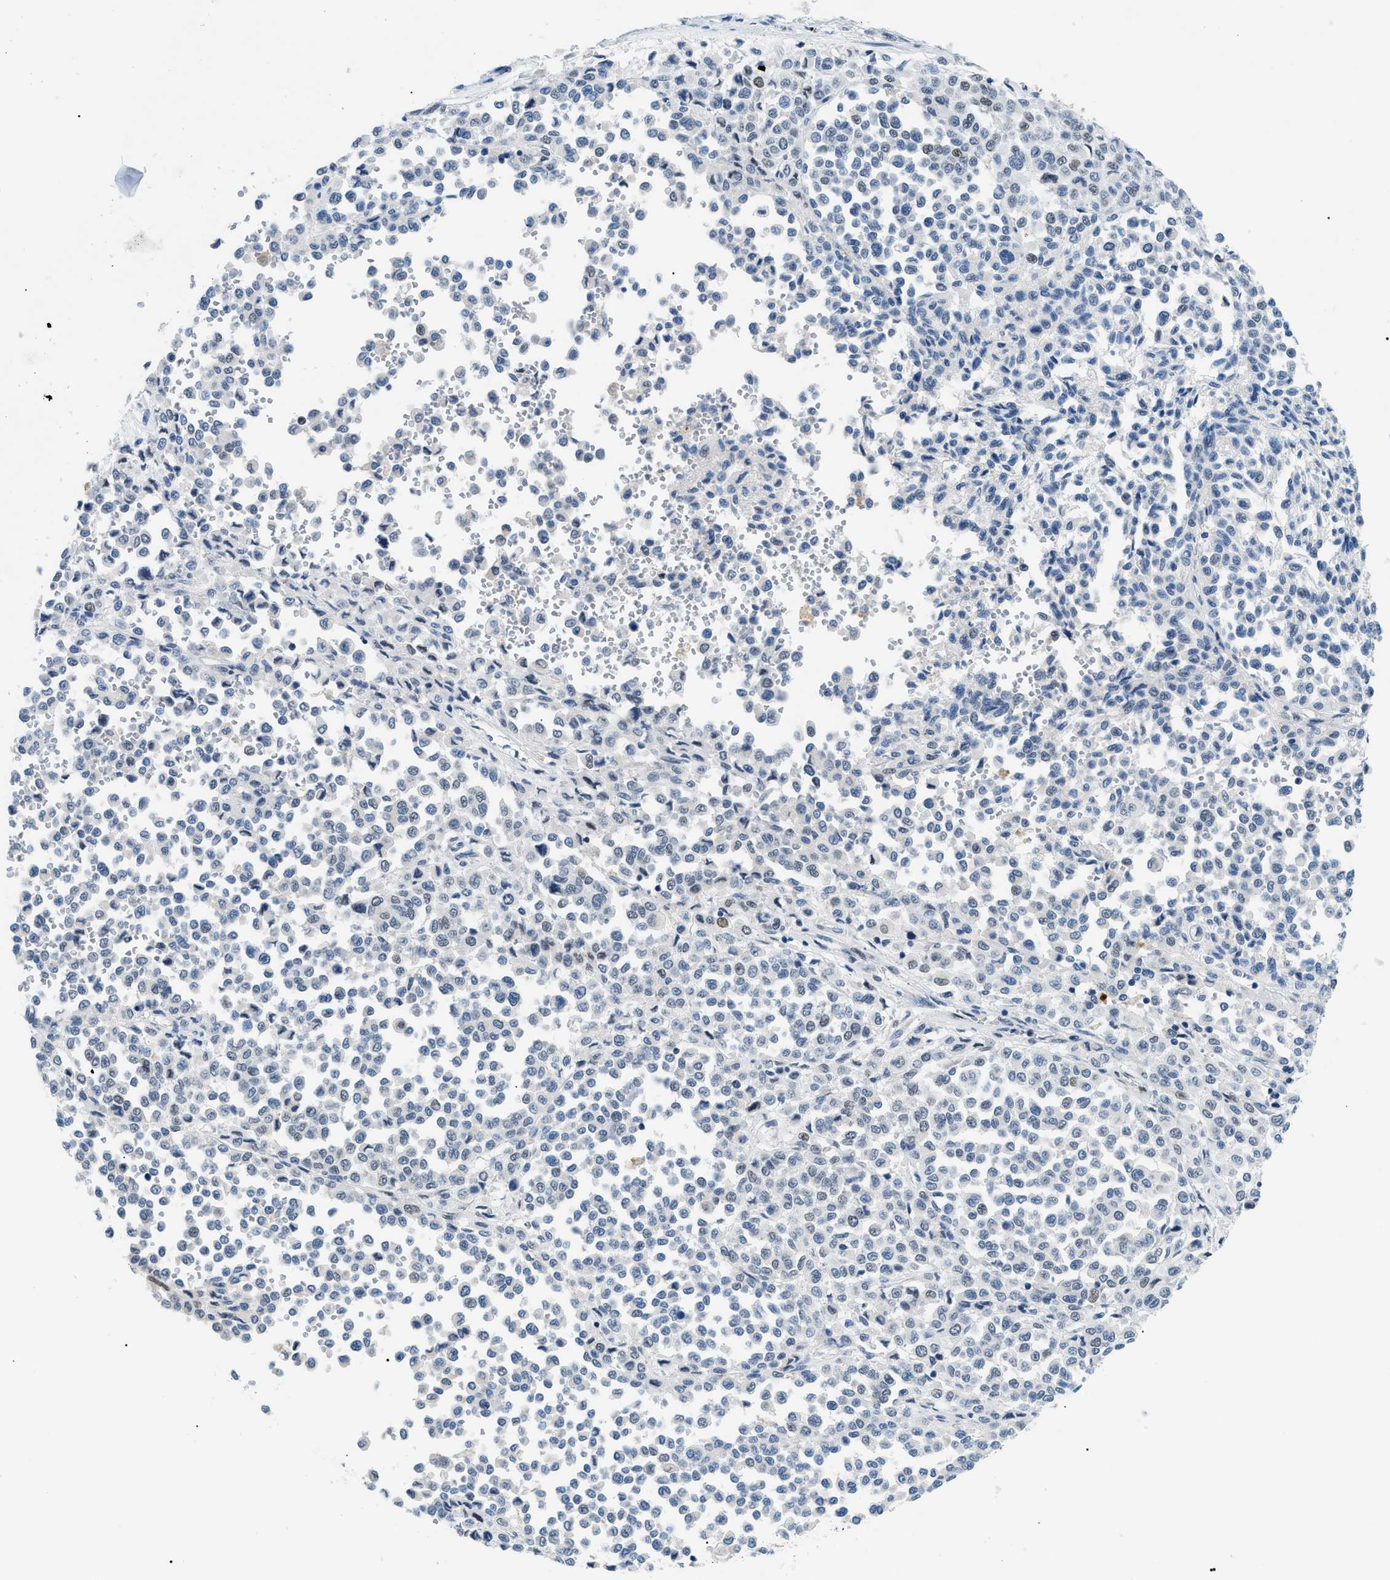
{"staining": {"intensity": "weak", "quantity": "<25%", "location": "nuclear"}, "tissue": "melanoma", "cell_type": "Tumor cells", "image_type": "cancer", "snomed": [{"axis": "morphology", "description": "Malignant melanoma, Metastatic site"}, {"axis": "topography", "description": "Pancreas"}], "caption": "The IHC histopathology image has no significant positivity in tumor cells of malignant melanoma (metastatic site) tissue.", "gene": "SMARCC1", "patient": {"sex": "female", "age": 30}}